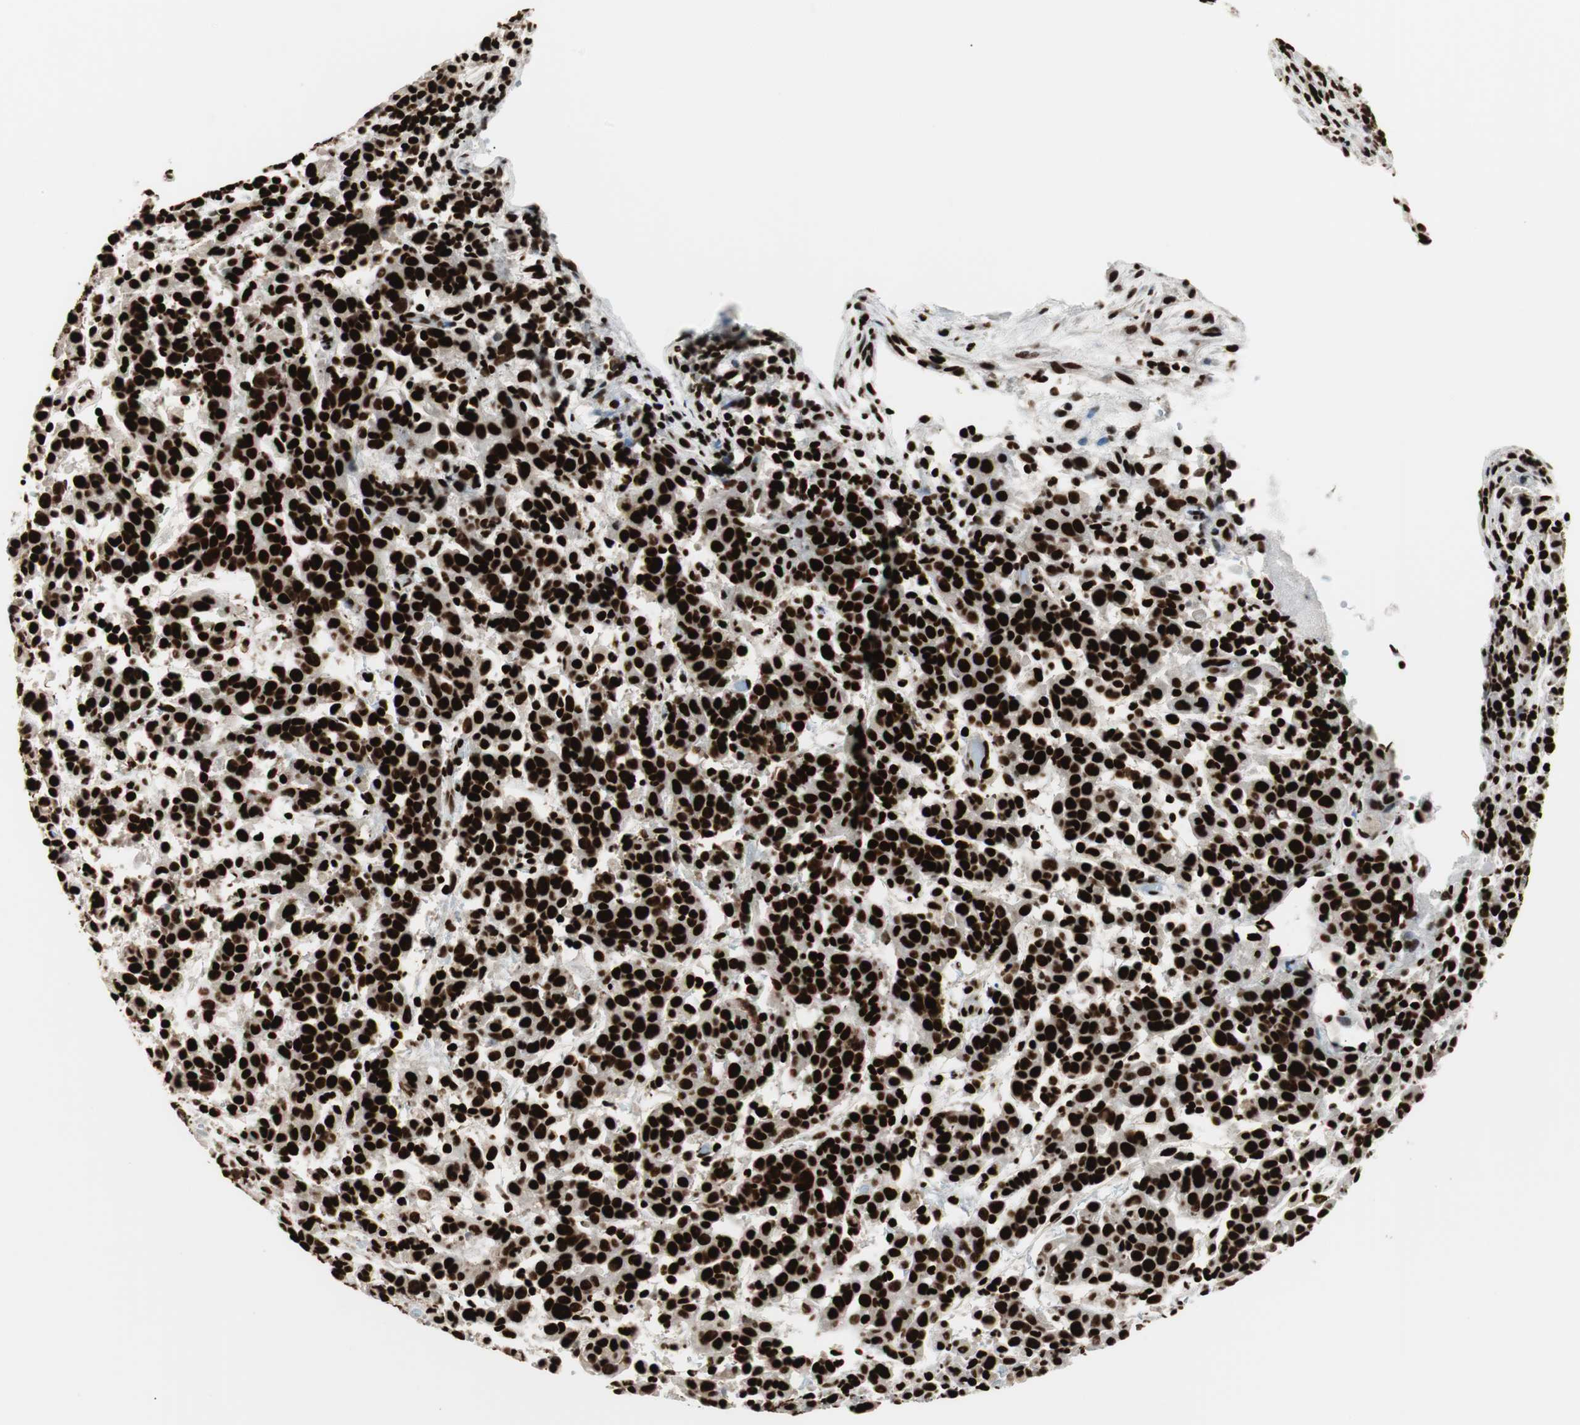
{"staining": {"intensity": "strong", "quantity": ">75%", "location": "nuclear"}, "tissue": "cervical cancer", "cell_type": "Tumor cells", "image_type": "cancer", "snomed": [{"axis": "morphology", "description": "Normal tissue, NOS"}, {"axis": "morphology", "description": "Squamous cell carcinoma, NOS"}, {"axis": "topography", "description": "Cervix"}], "caption": "The image shows immunohistochemical staining of squamous cell carcinoma (cervical). There is strong nuclear expression is seen in about >75% of tumor cells.", "gene": "MTA2", "patient": {"sex": "female", "age": 67}}